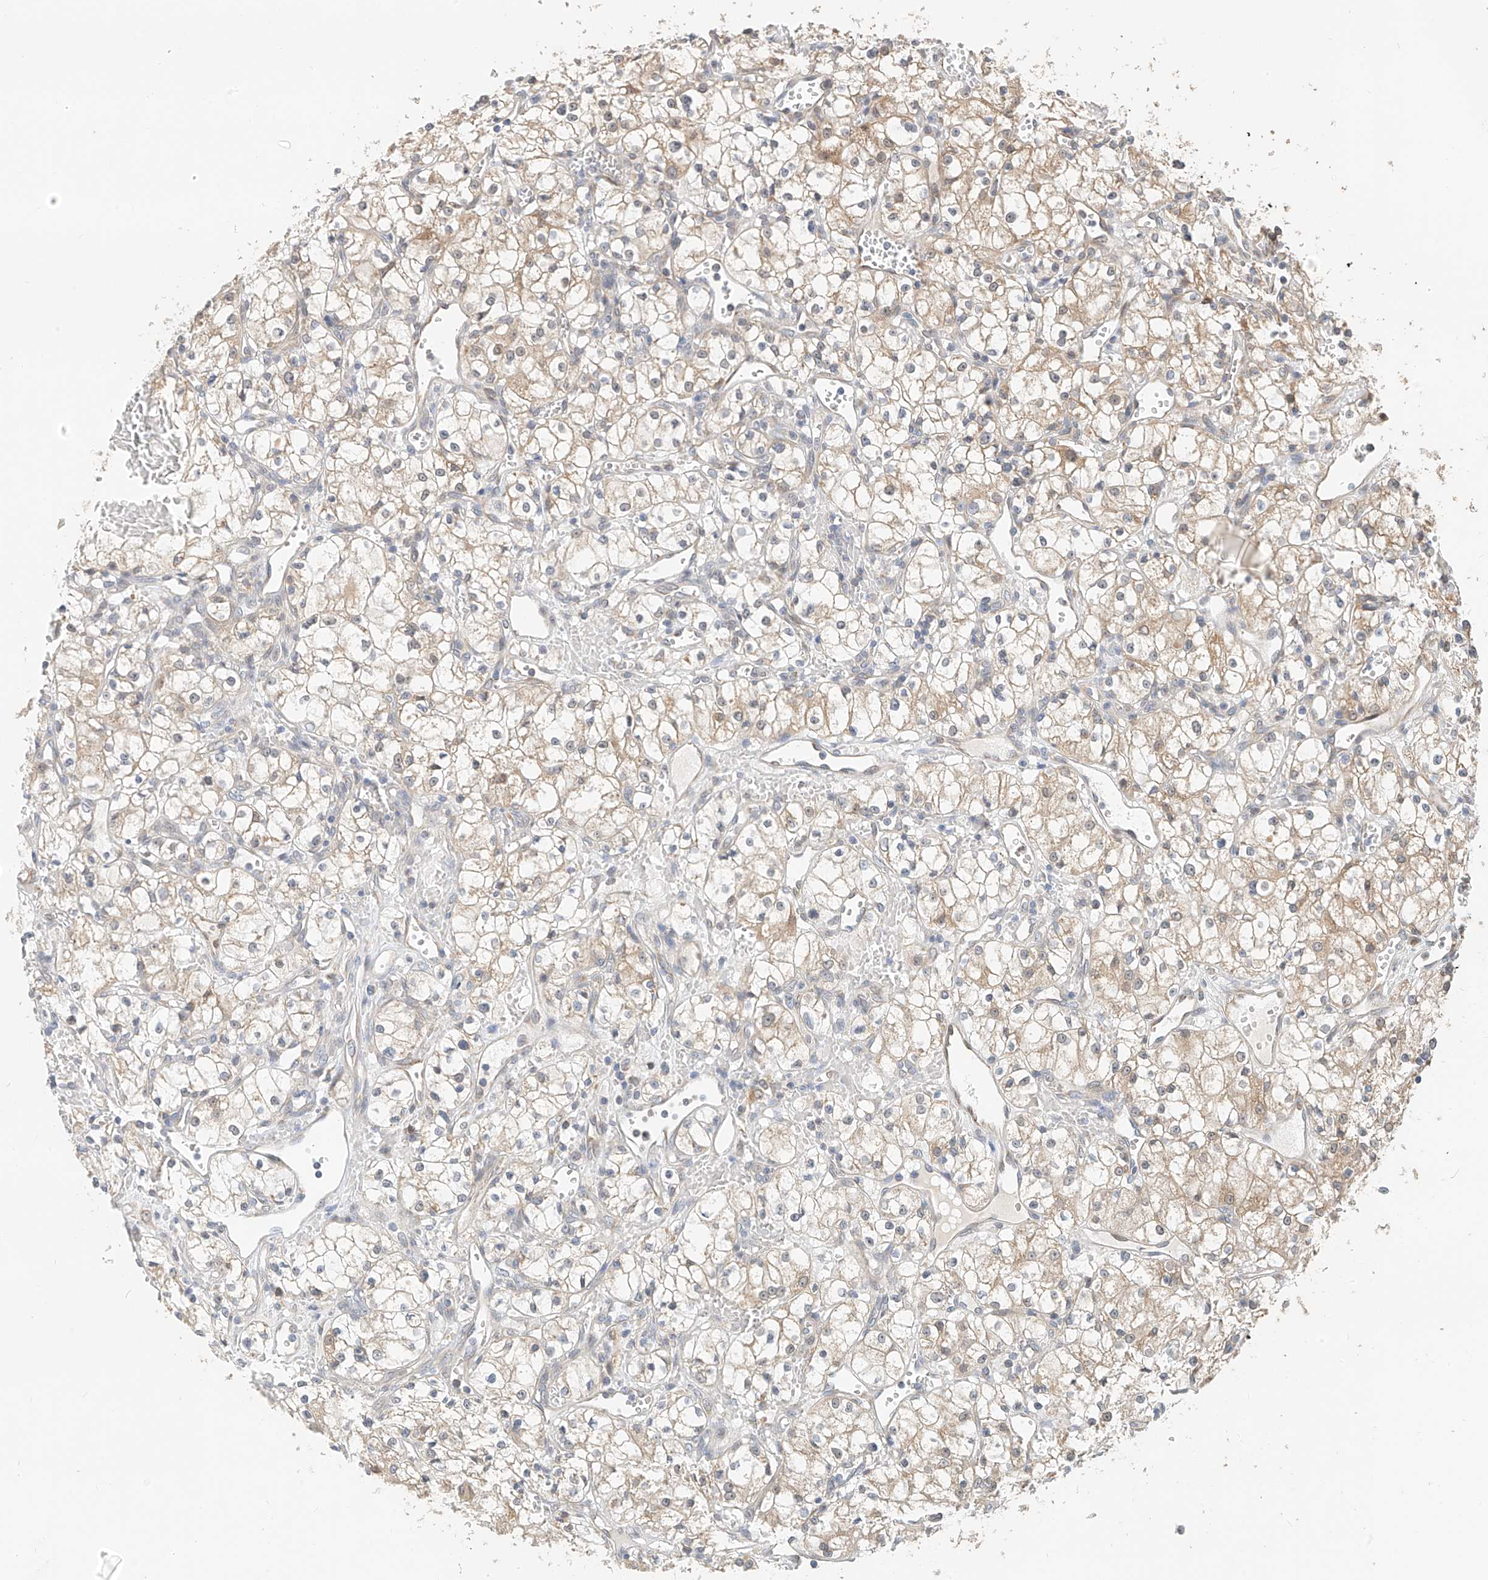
{"staining": {"intensity": "weak", "quantity": "25%-75%", "location": "cytoplasmic/membranous"}, "tissue": "renal cancer", "cell_type": "Tumor cells", "image_type": "cancer", "snomed": [{"axis": "morphology", "description": "Adenocarcinoma, NOS"}, {"axis": "topography", "description": "Kidney"}], "caption": "There is low levels of weak cytoplasmic/membranous positivity in tumor cells of renal cancer (adenocarcinoma), as demonstrated by immunohistochemical staining (brown color).", "gene": "PPA2", "patient": {"sex": "male", "age": 59}}